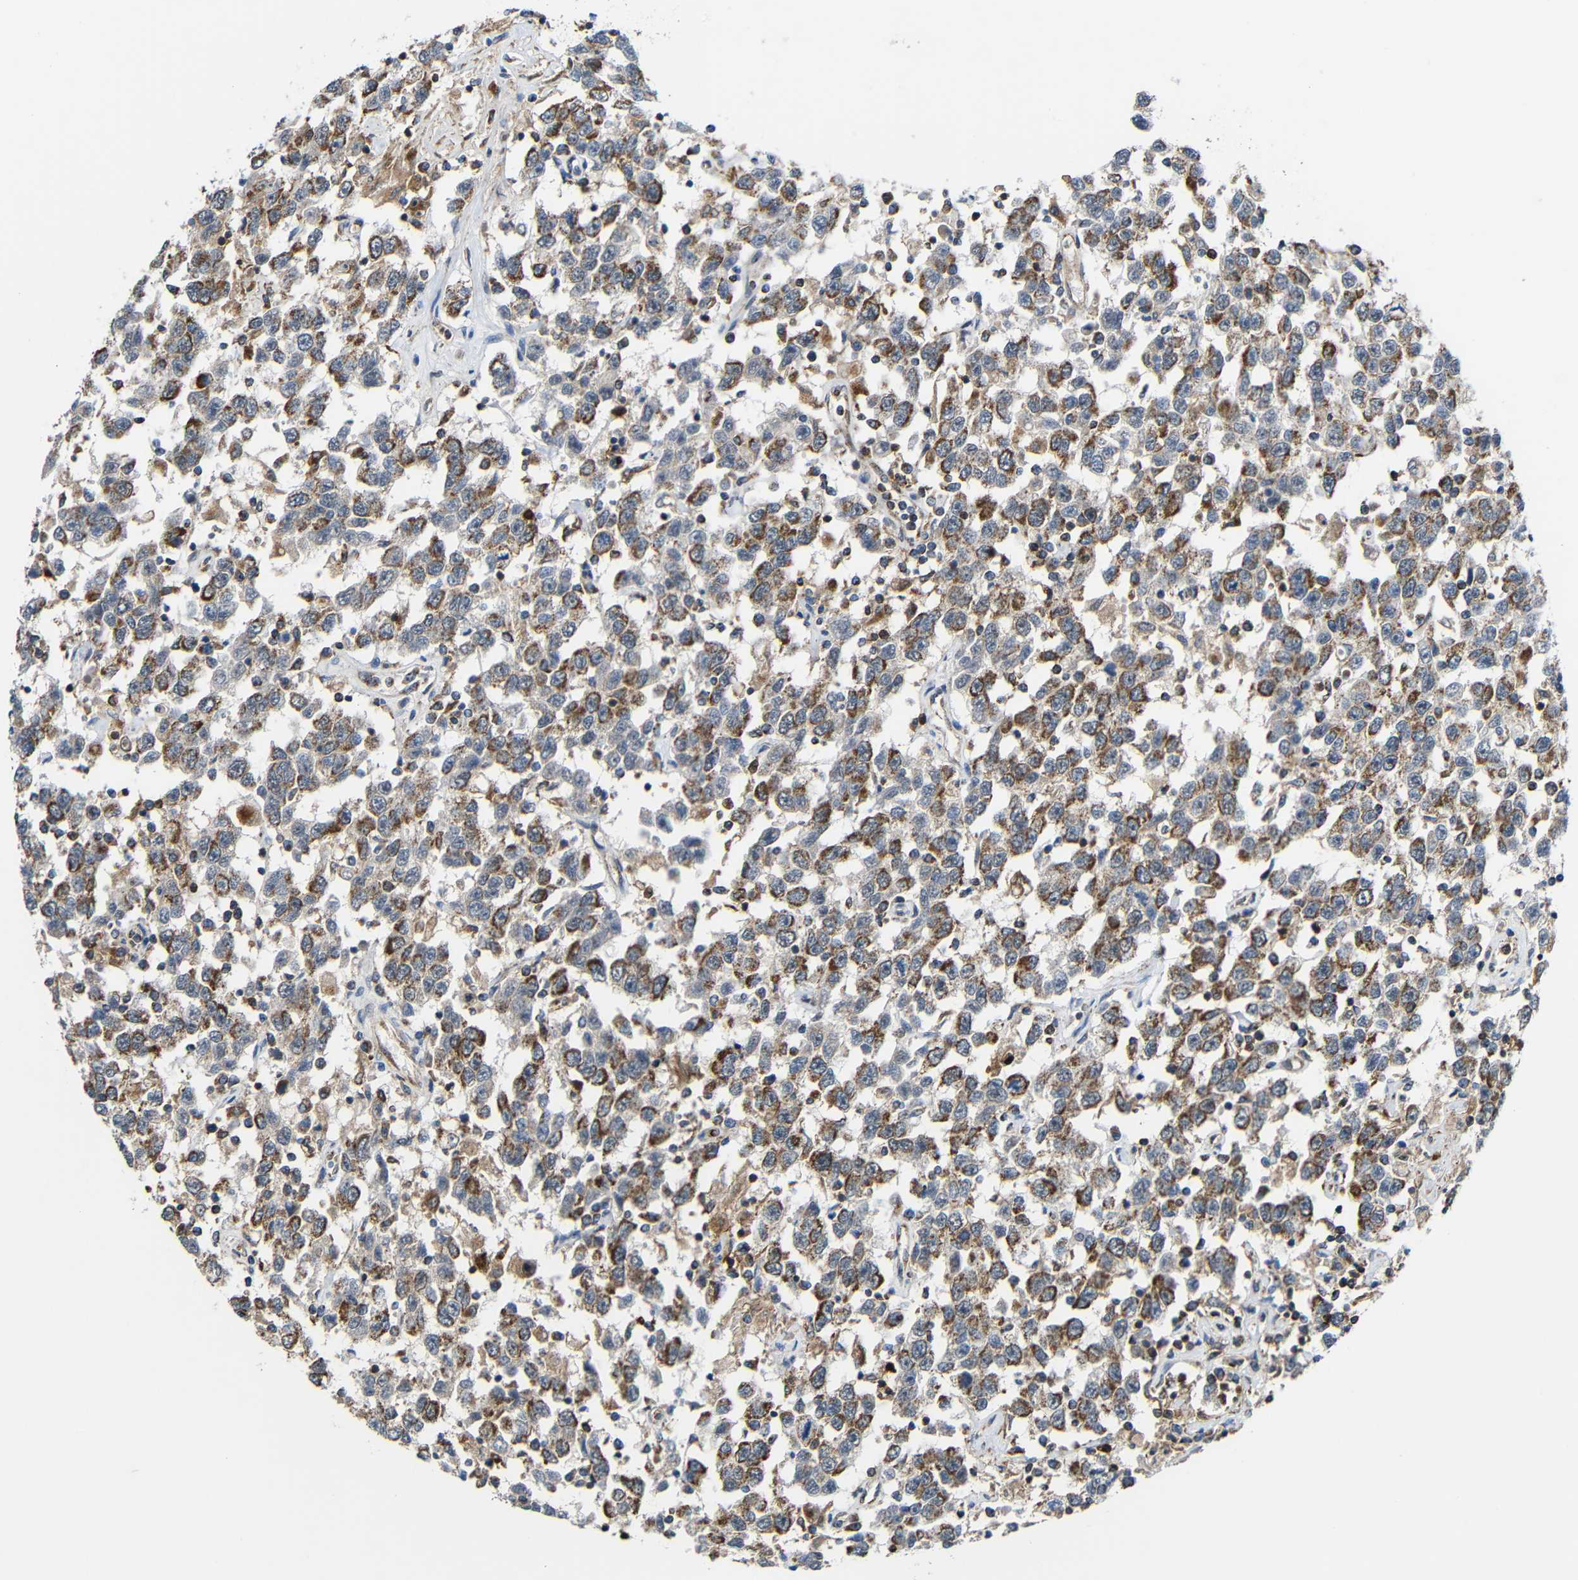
{"staining": {"intensity": "moderate", "quantity": ">75%", "location": "cytoplasmic/membranous"}, "tissue": "testis cancer", "cell_type": "Tumor cells", "image_type": "cancer", "snomed": [{"axis": "morphology", "description": "Seminoma, NOS"}, {"axis": "topography", "description": "Testis"}], "caption": "DAB immunohistochemical staining of human seminoma (testis) exhibits moderate cytoplasmic/membranous protein positivity in about >75% of tumor cells. The staining is performed using DAB (3,3'-diaminobenzidine) brown chromogen to label protein expression. The nuclei are counter-stained blue using hematoxylin.", "gene": "C1GALT1", "patient": {"sex": "male", "age": 41}}